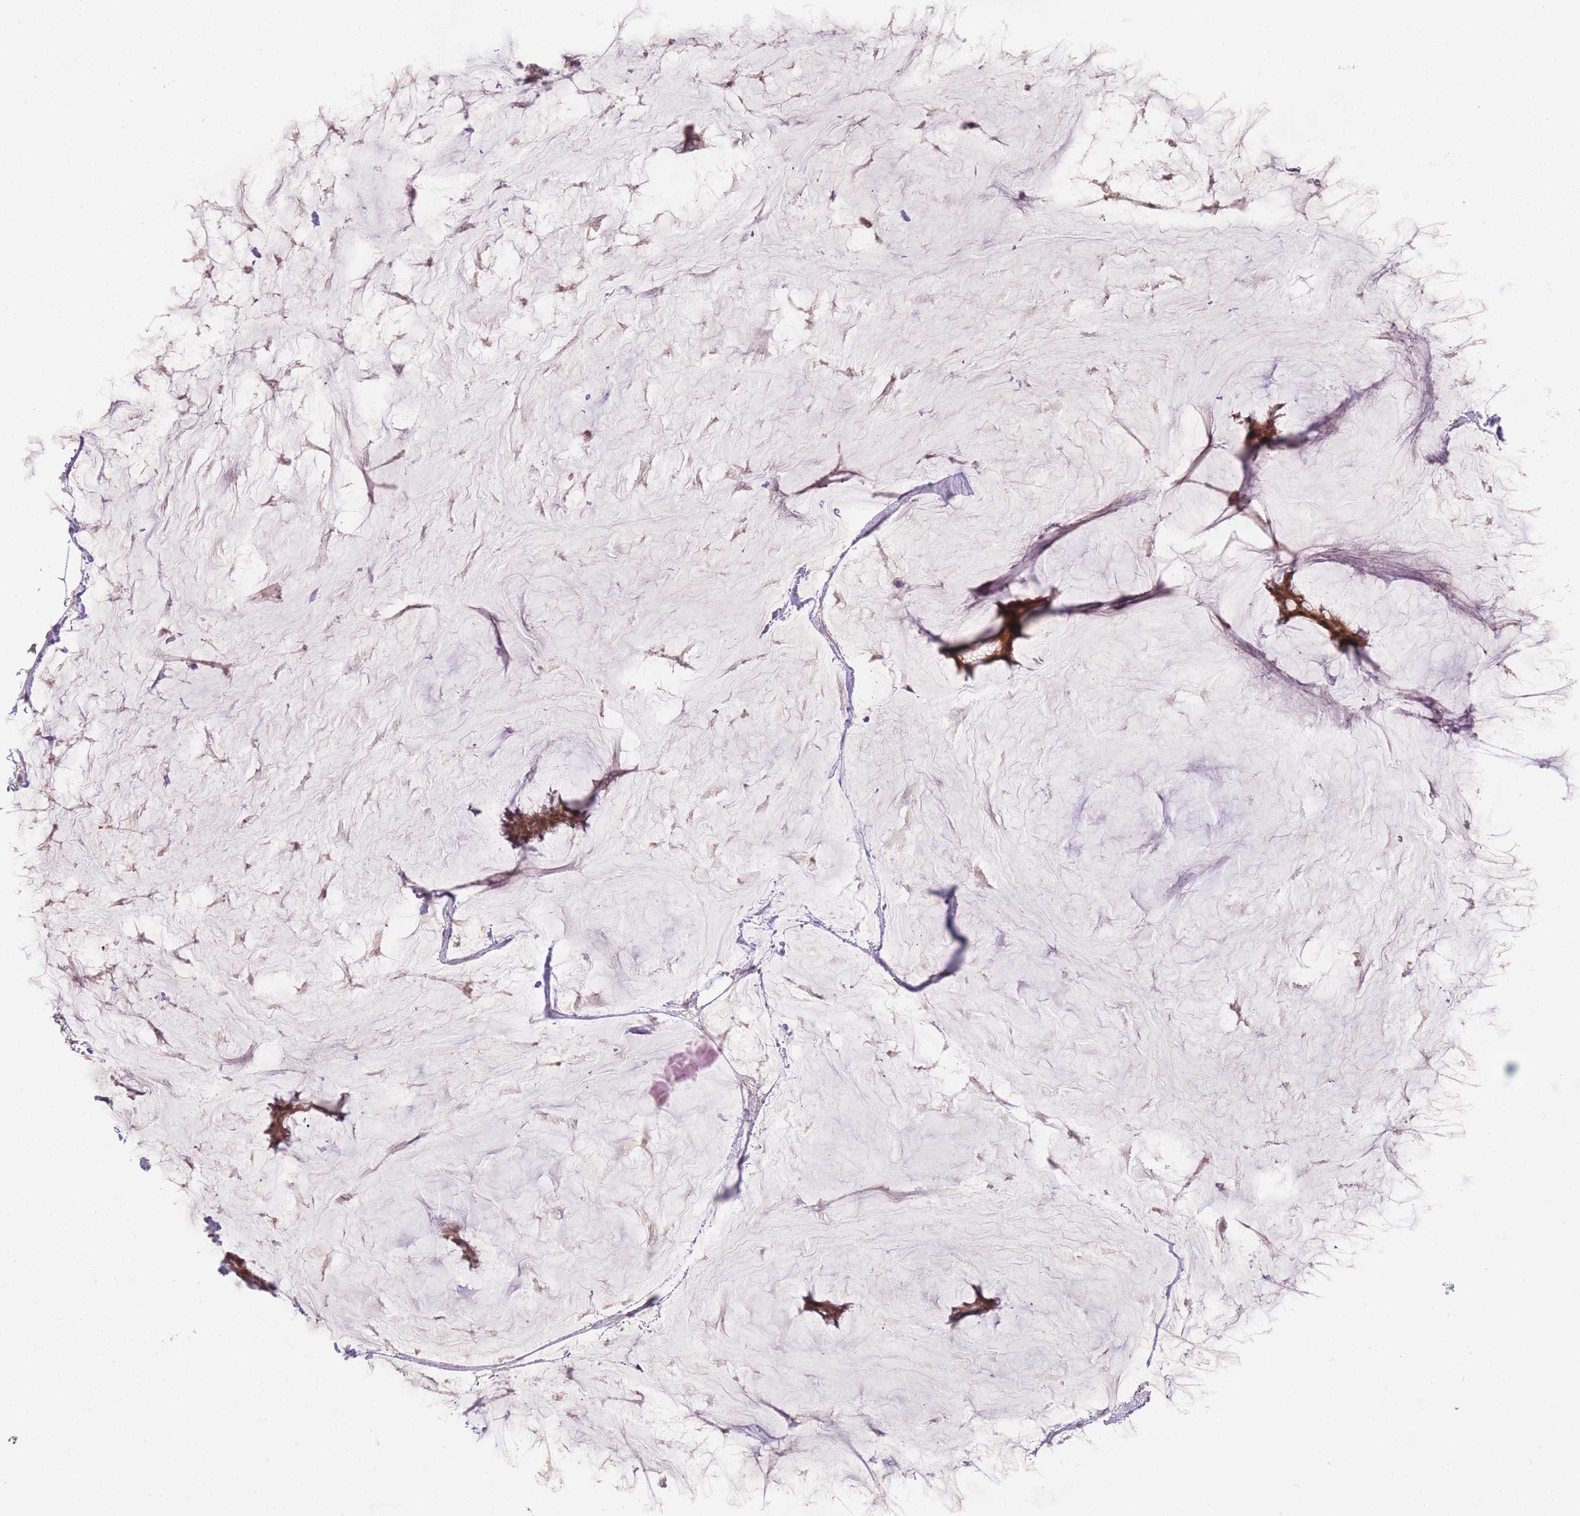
{"staining": {"intensity": "moderate", "quantity": ">75%", "location": "cytoplasmic/membranous,nuclear"}, "tissue": "breast cancer", "cell_type": "Tumor cells", "image_type": "cancer", "snomed": [{"axis": "morphology", "description": "Duct carcinoma"}, {"axis": "topography", "description": "Breast"}], "caption": "About >75% of tumor cells in human infiltrating ductal carcinoma (breast) show moderate cytoplasmic/membranous and nuclear protein expression as visualized by brown immunohistochemical staining.", "gene": "SLC25A33", "patient": {"sex": "female", "age": 93}}